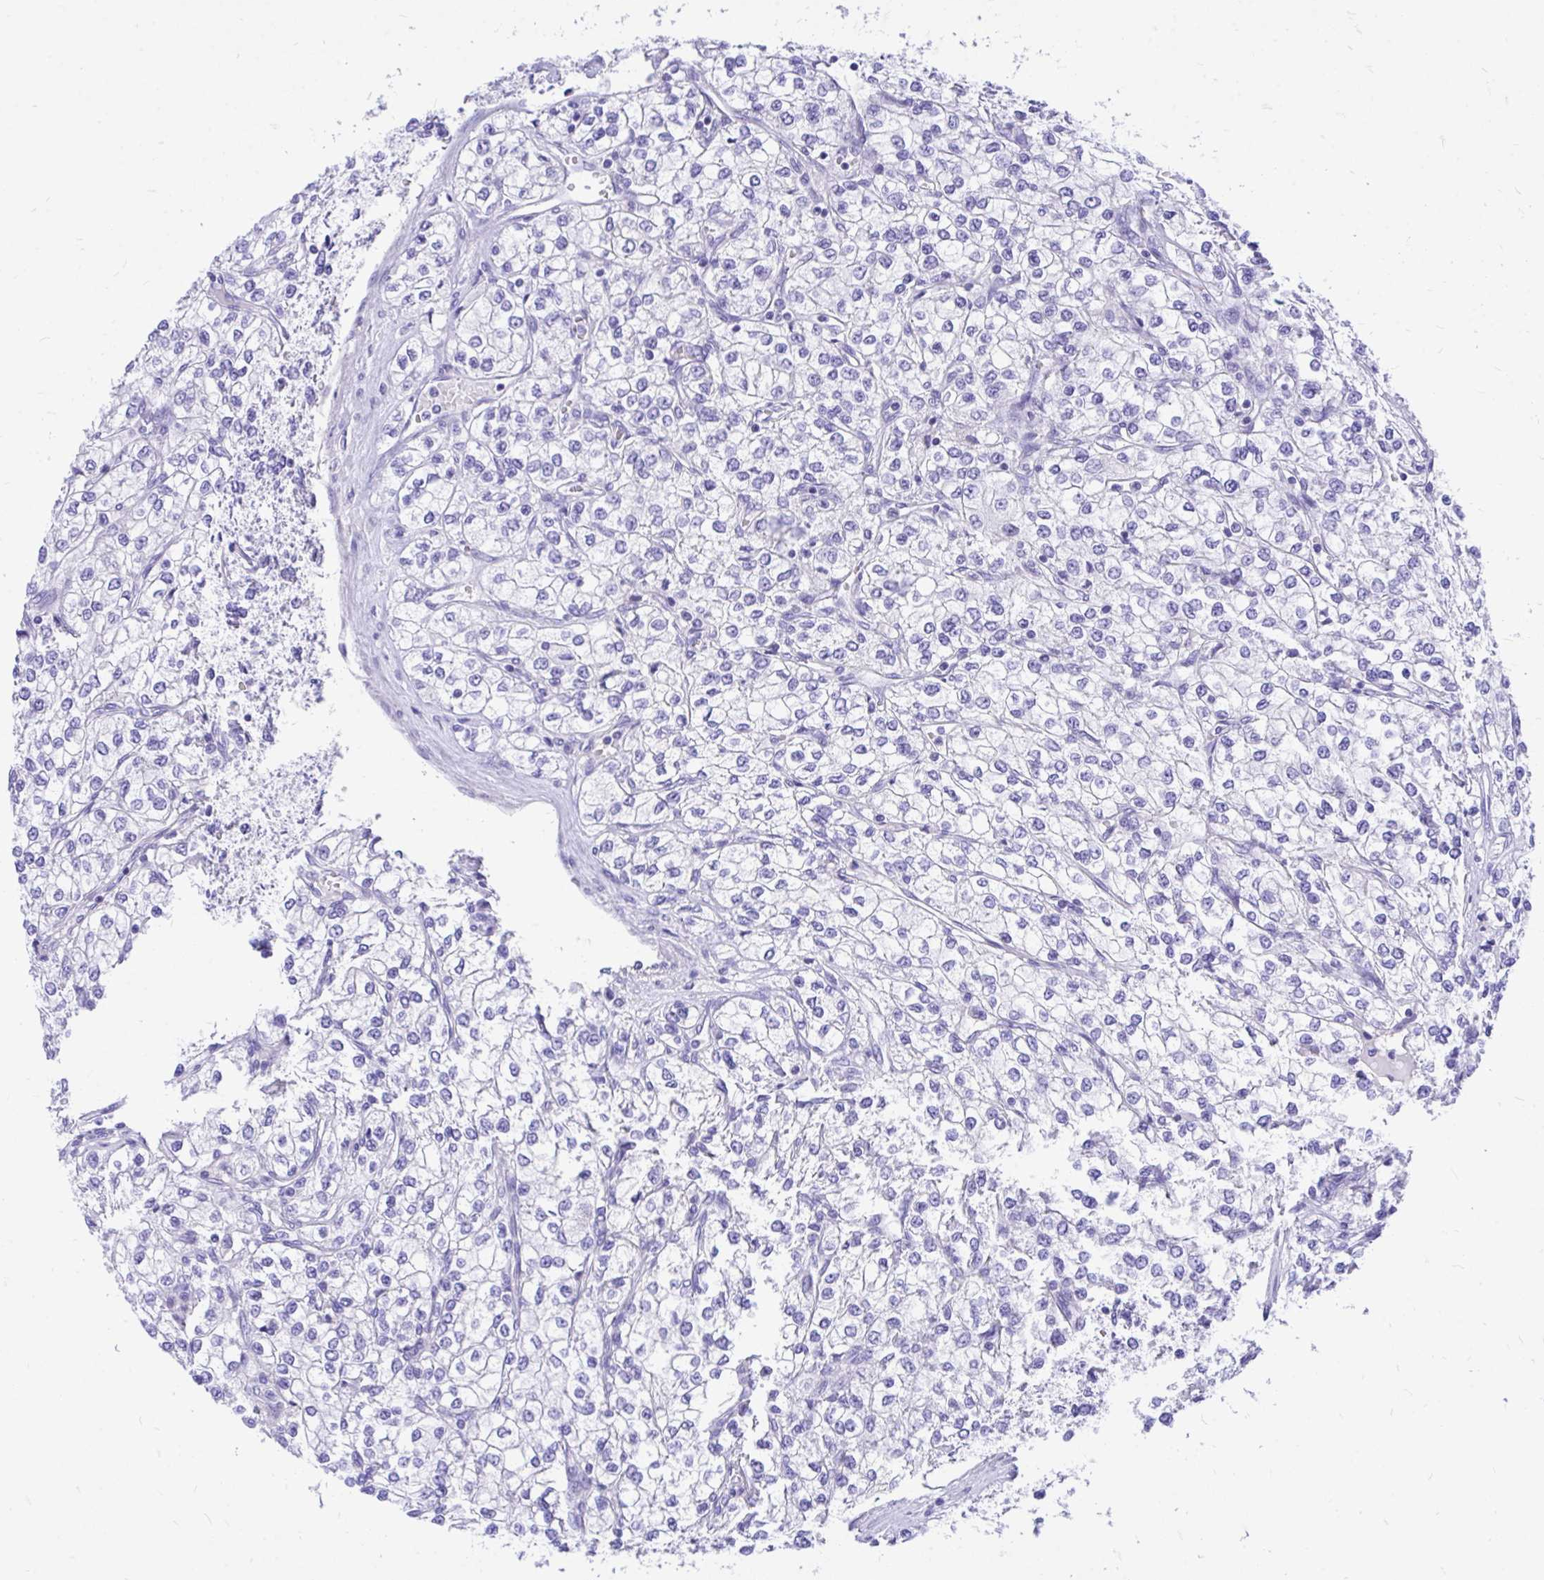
{"staining": {"intensity": "negative", "quantity": "none", "location": "none"}, "tissue": "renal cancer", "cell_type": "Tumor cells", "image_type": "cancer", "snomed": [{"axis": "morphology", "description": "Adenocarcinoma, NOS"}, {"axis": "topography", "description": "Kidney"}], "caption": "Immunohistochemistry image of neoplastic tissue: human renal adenocarcinoma stained with DAB (3,3'-diaminobenzidine) reveals no significant protein positivity in tumor cells.", "gene": "MON1A", "patient": {"sex": "male", "age": 80}}